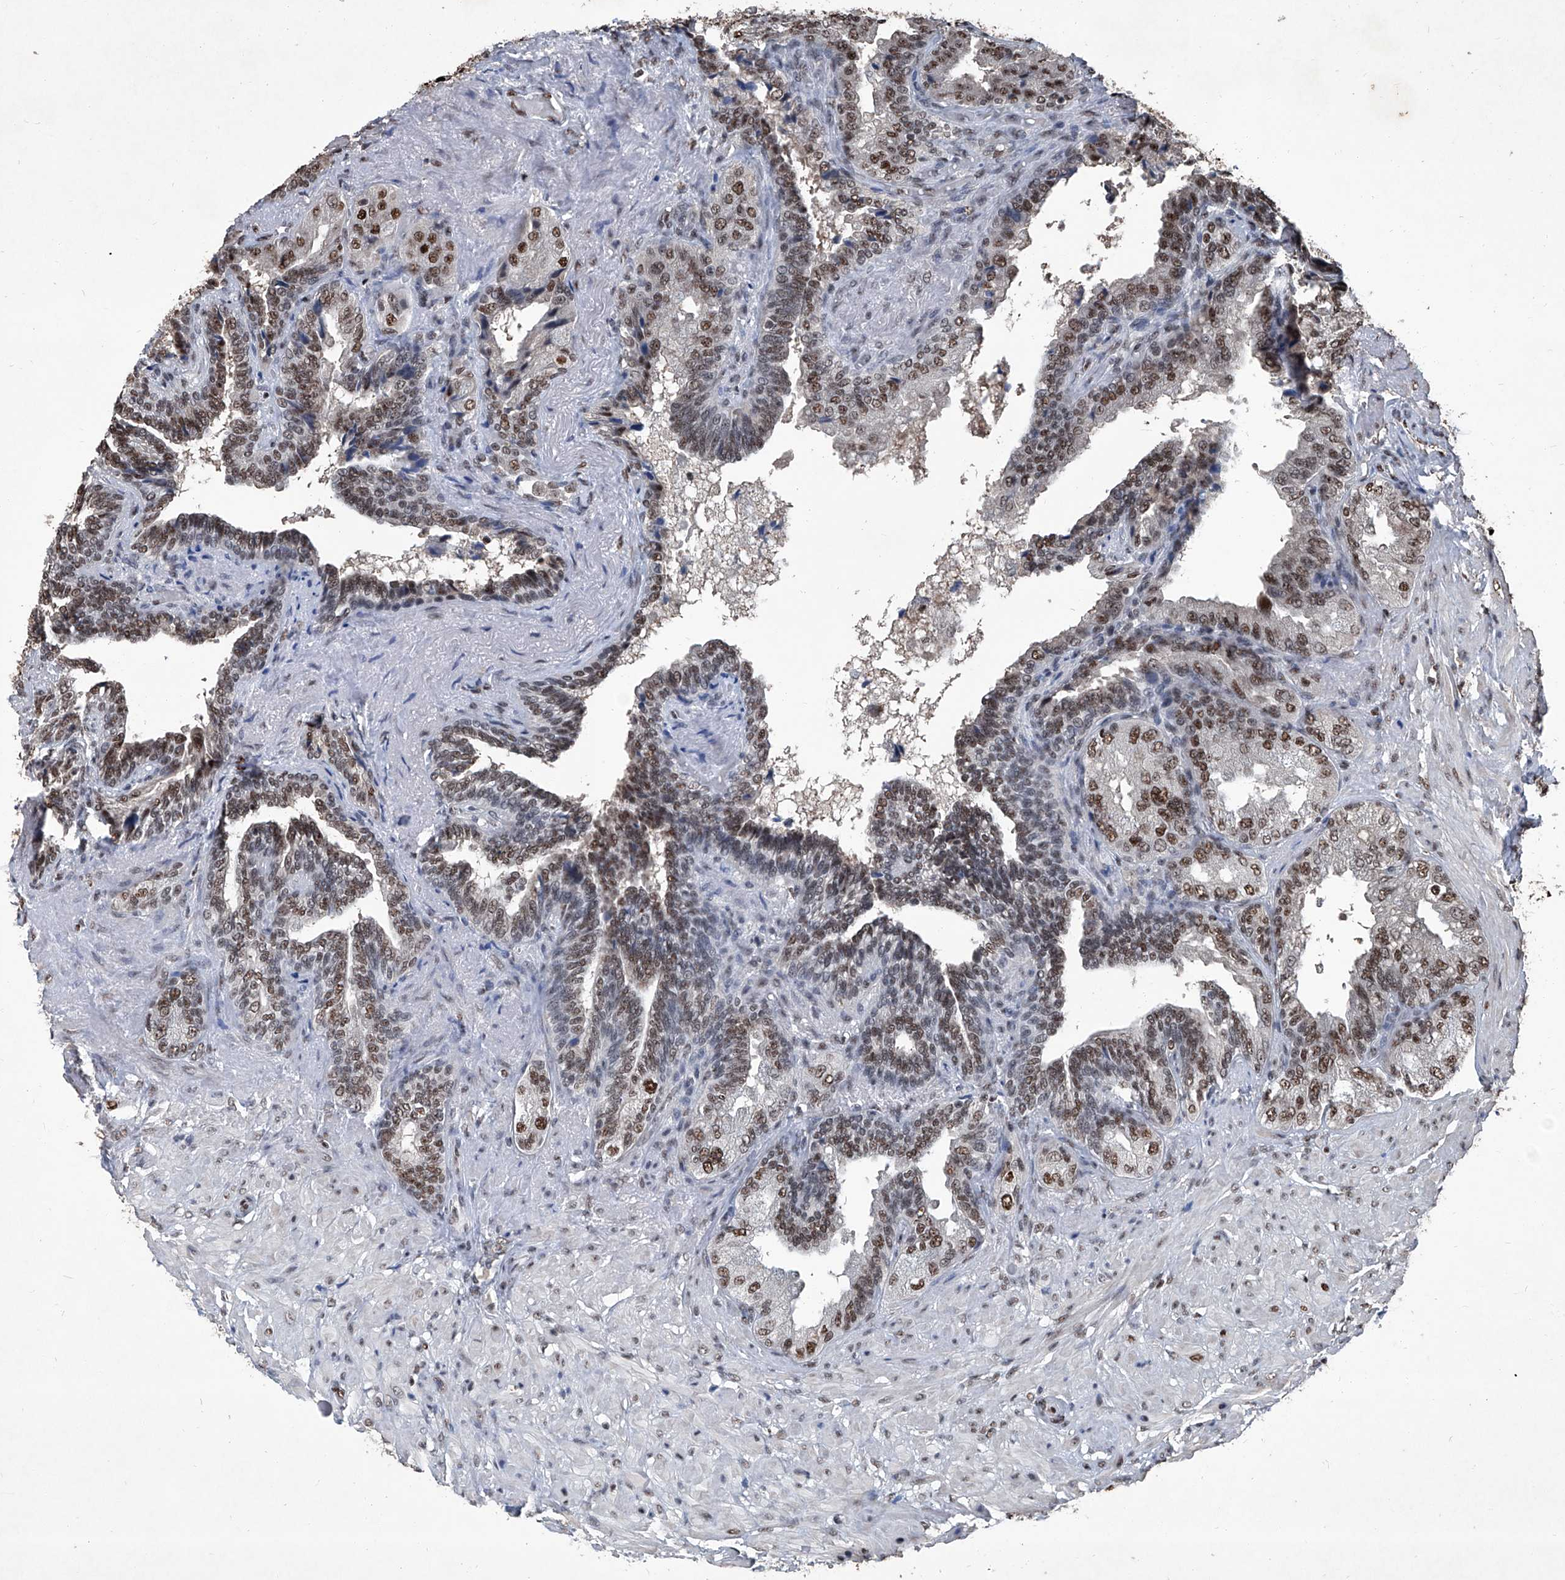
{"staining": {"intensity": "strong", "quantity": ">75%", "location": "nuclear"}, "tissue": "seminal vesicle", "cell_type": "Glandular cells", "image_type": "normal", "snomed": [{"axis": "morphology", "description": "Normal tissue, NOS"}, {"axis": "topography", "description": "Seminal veicle"}, {"axis": "topography", "description": "Peripheral nerve tissue"}], "caption": "Immunohistochemical staining of normal seminal vesicle exhibits high levels of strong nuclear expression in approximately >75% of glandular cells.", "gene": "DDX39B", "patient": {"sex": "male", "age": 63}}